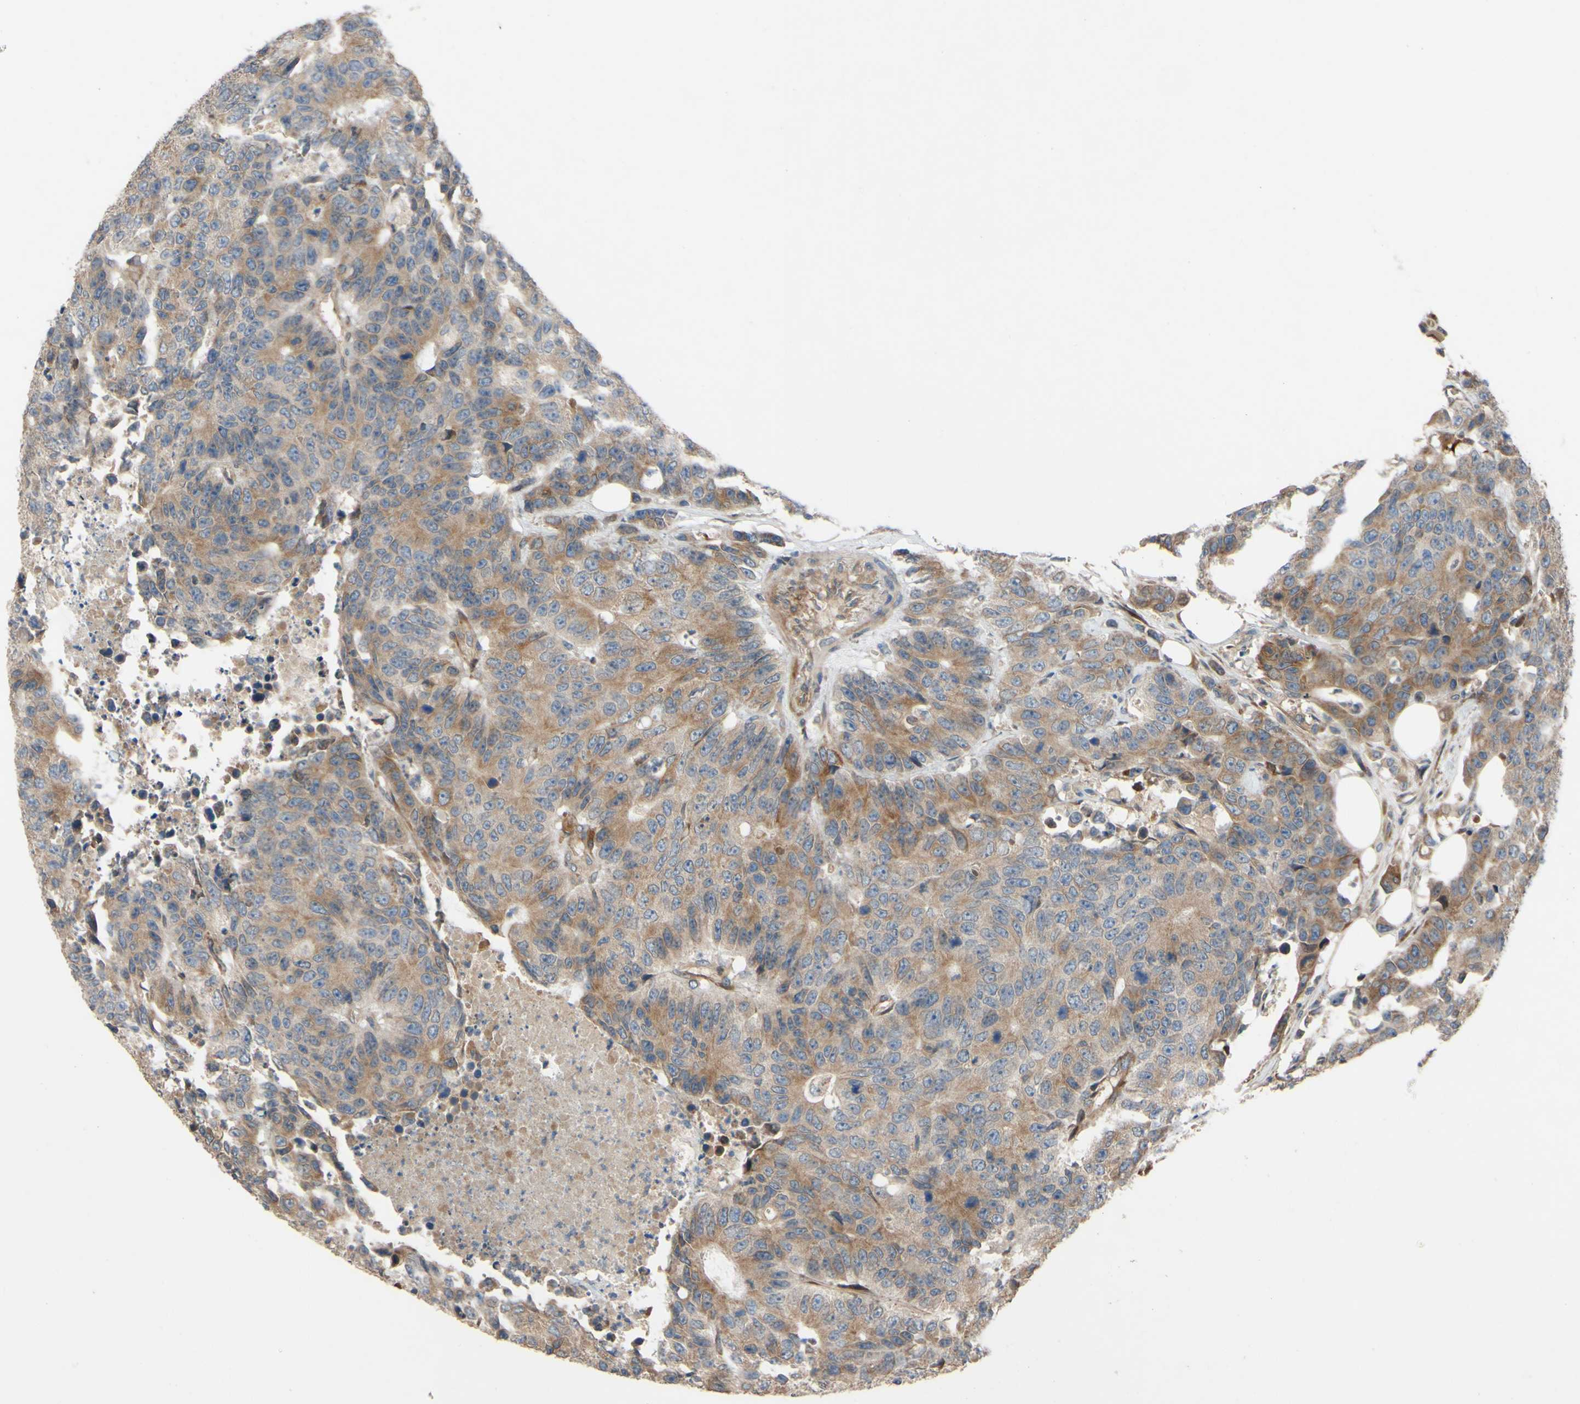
{"staining": {"intensity": "moderate", "quantity": ">75%", "location": "cytoplasmic/membranous"}, "tissue": "colorectal cancer", "cell_type": "Tumor cells", "image_type": "cancer", "snomed": [{"axis": "morphology", "description": "Adenocarcinoma, NOS"}, {"axis": "topography", "description": "Colon"}], "caption": "High-magnification brightfield microscopy of adenocarcinoma (colorectal) stained with DAB (brown) and counterstained with hematoxylin (blue). tumor cells exhibit moderate cytoplasmic/membranous expression is identified in approximately>75% of cells.", "gene": "SPTLC1", "patient": {"sex": "female", "age": 86}}